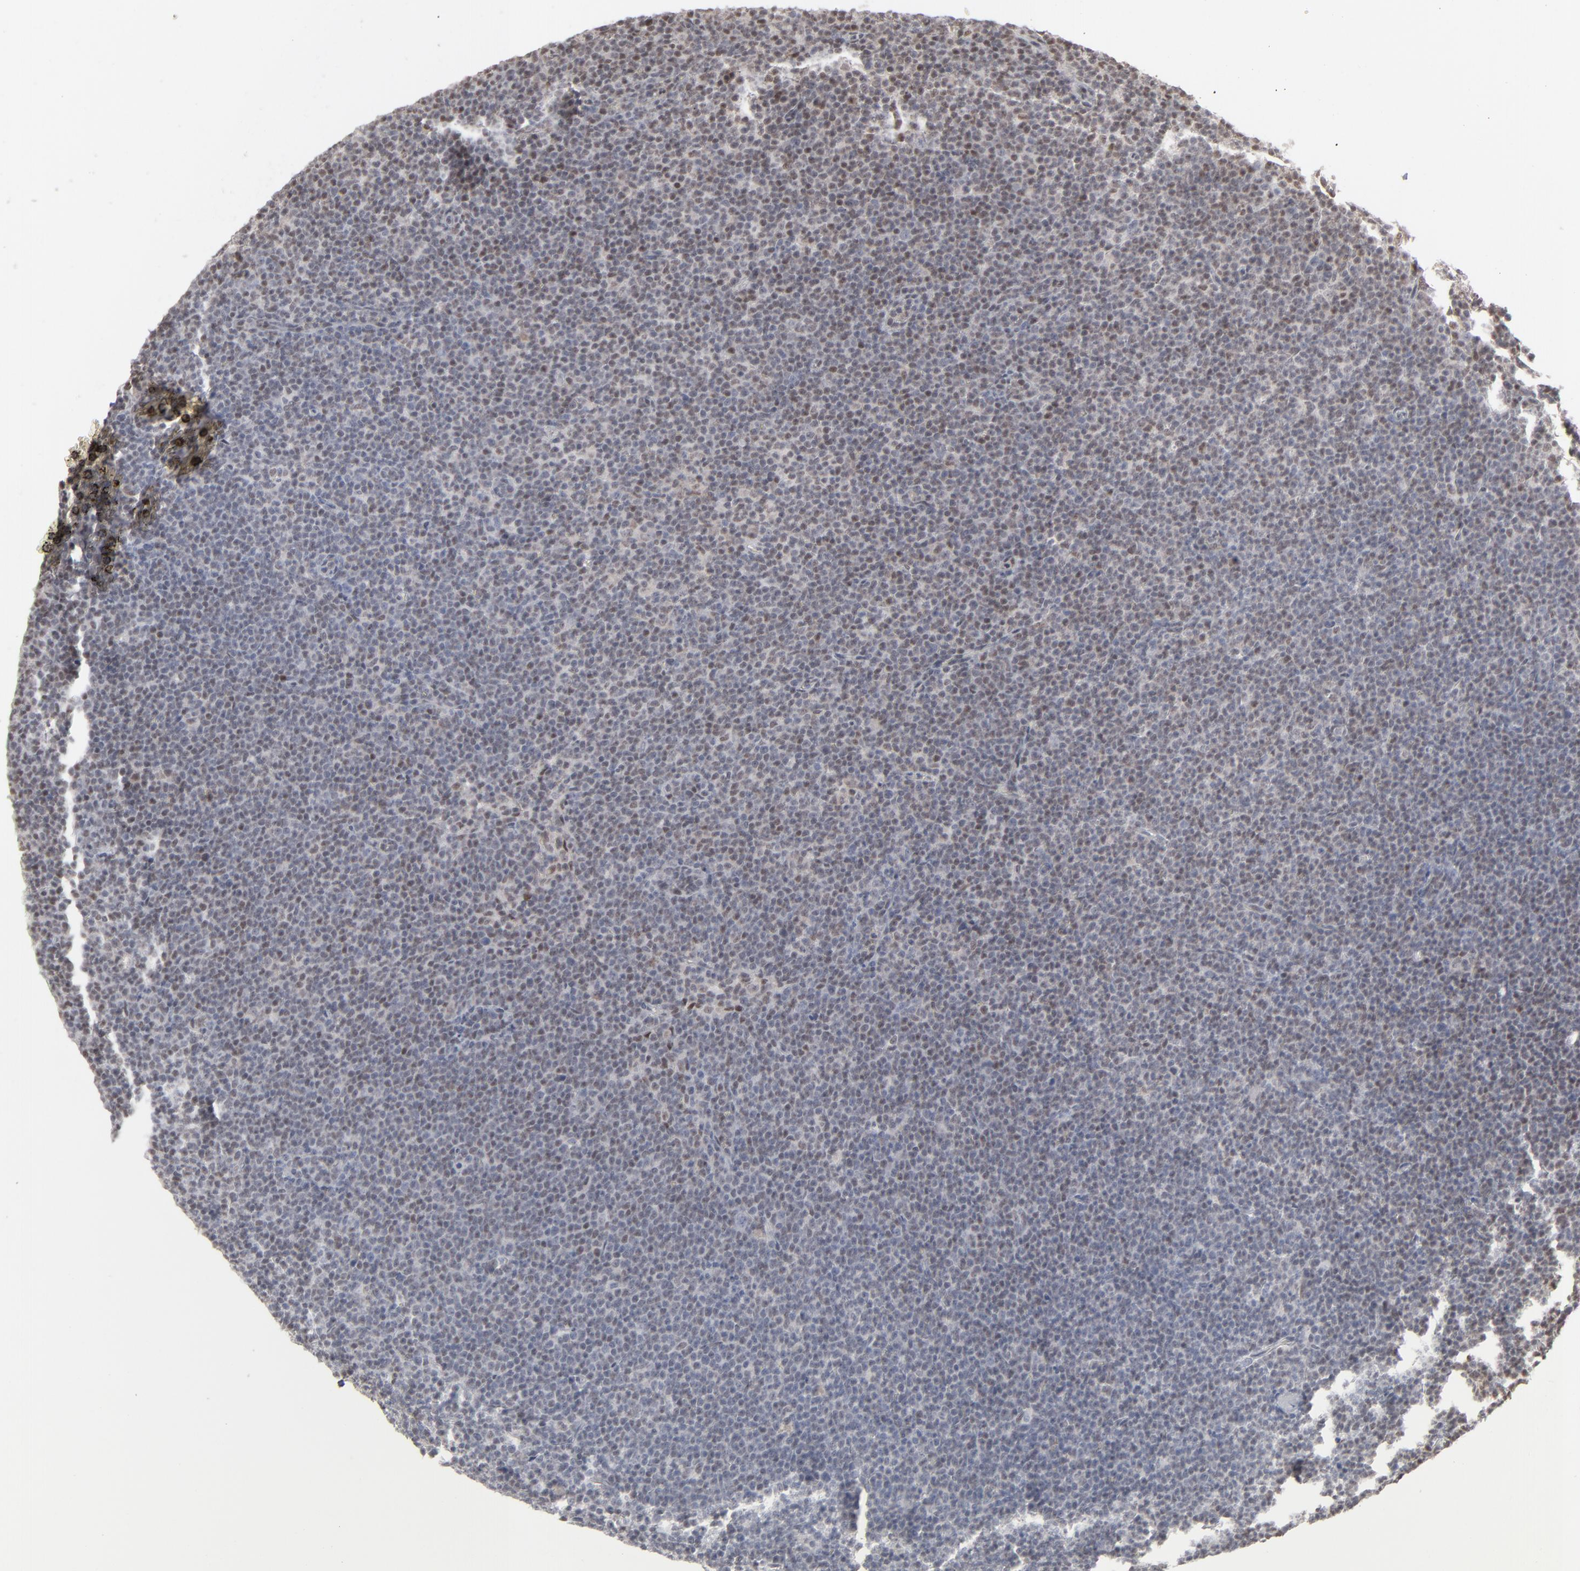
{"staining": {"intensity": "weak", "quantity": "25%-75%", "location": "nuclear"}, "tissue": "lymphoma", "cell_type": "Tumor cells", "image_type": "cancer", "snomed": [{"axis": "morphology", "description": "Malignant lymphoma, non-Hodgkin's type, High grade"}, {"axis": "topography", "description": "Lymph node"}], "caption": "Protein expression by immunohistochemistry (IHC) exhibits weak nuclear positivity in about 25%-75% of tumor cells in high-grade malignant lymphoma, non-Hodgkin's type.", "gene": "IRF9", "patient": {"sex": "female", "age": 58}}